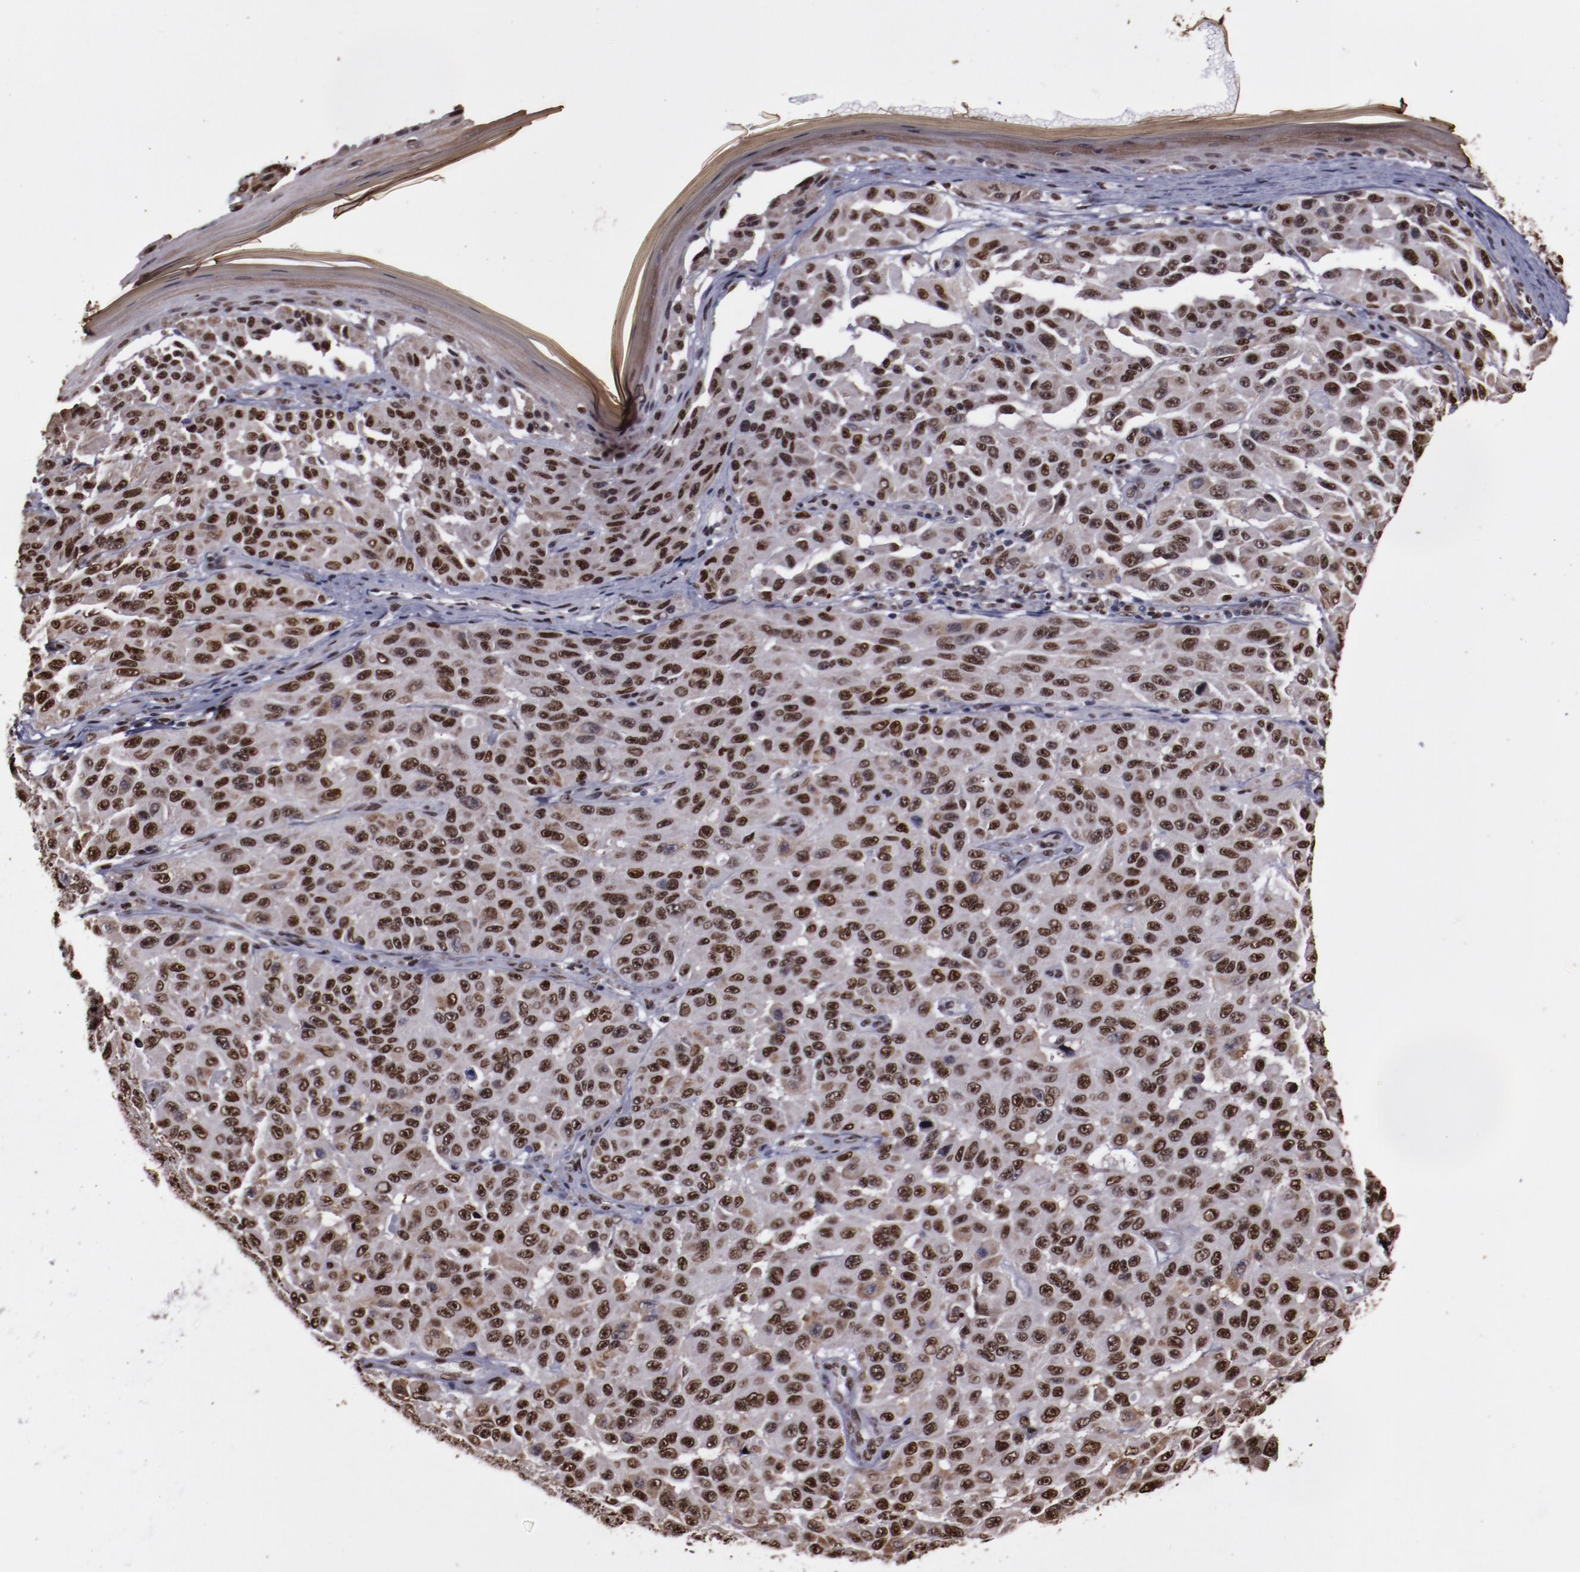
{"staining": {"intensity": "strong", "quantity": ">75%", "location": "nuclear"}, "tissue": "melanoma", "cell_type": "Tumor cells", "image_type": "cancer", "snomed": [{"axis": "morphology", "description": "Malignant melanoma, NOS"}, {"axis": "topography", "description": "Skin"}], "caption": "A high amount of strong nuclear positivity is present in about >75% of tumor cells in melanoma tissue. Using DAB (brown) and hematoxylin (blue) stains, captured at high magnification using brightfield microscopy.", "gene": "APEX1", "patient": {"sex": "male", "age": 30}}